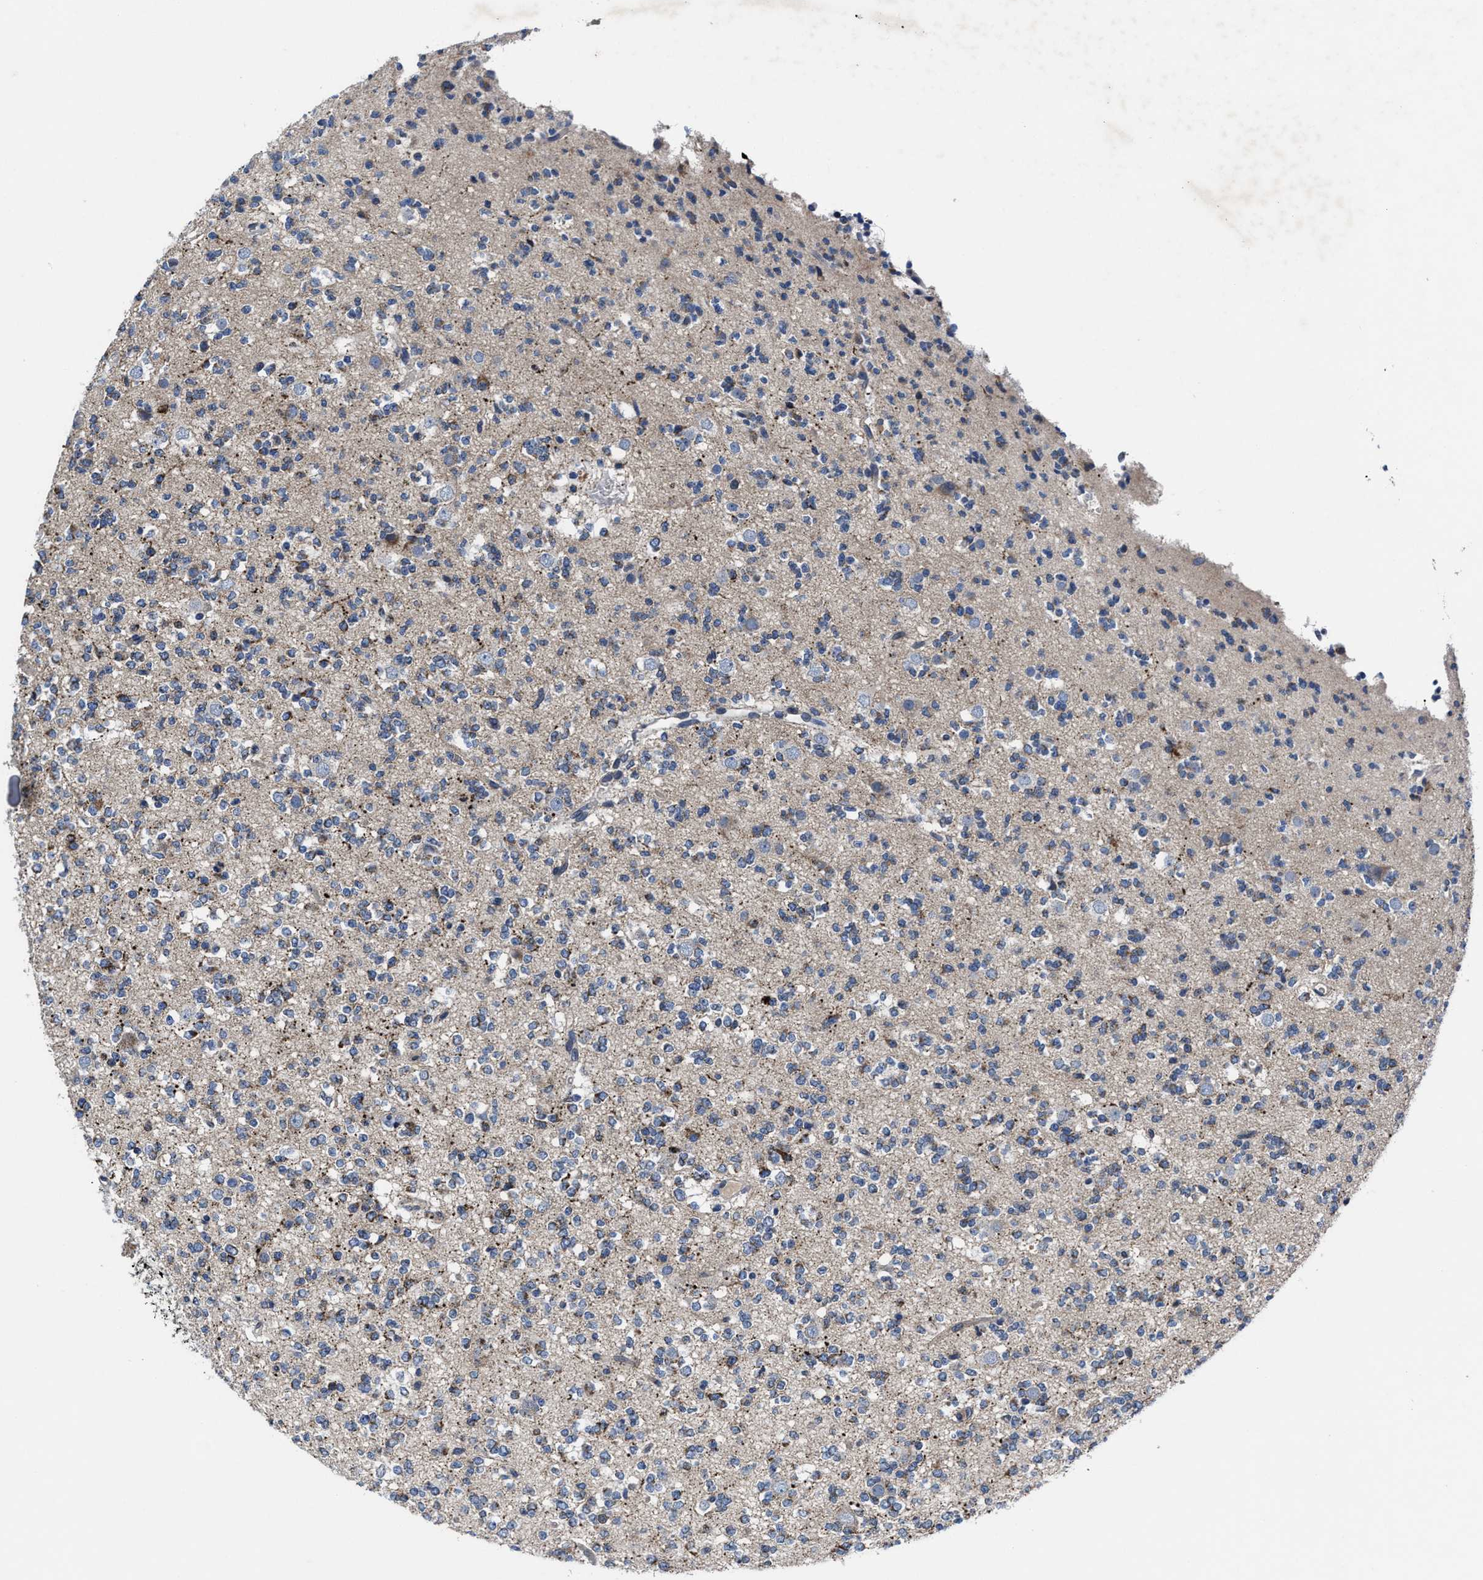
{"staining": {"intensity": "moderate", "quantity": "<25%", "location": "cytoplasmic/membranous"}, "tissue": "glioma", "cell_type": "Tumor cells", "image_type": "cancer", "snomed": [{"axis": "morphology", "description": "Glioma, malignant, Low grade"}, {"axis": "topography", "description": "Brain"}], "caption": "Immunohistochemistry image of low-grade glioma (malignant) stained for a protein (brown), which shows low levels of moderate cytoplasmic/membranous staining in about <25% of tumor cells.", "gene": "CACNA1D", "patient": {"sex": "male", "age": 38}}